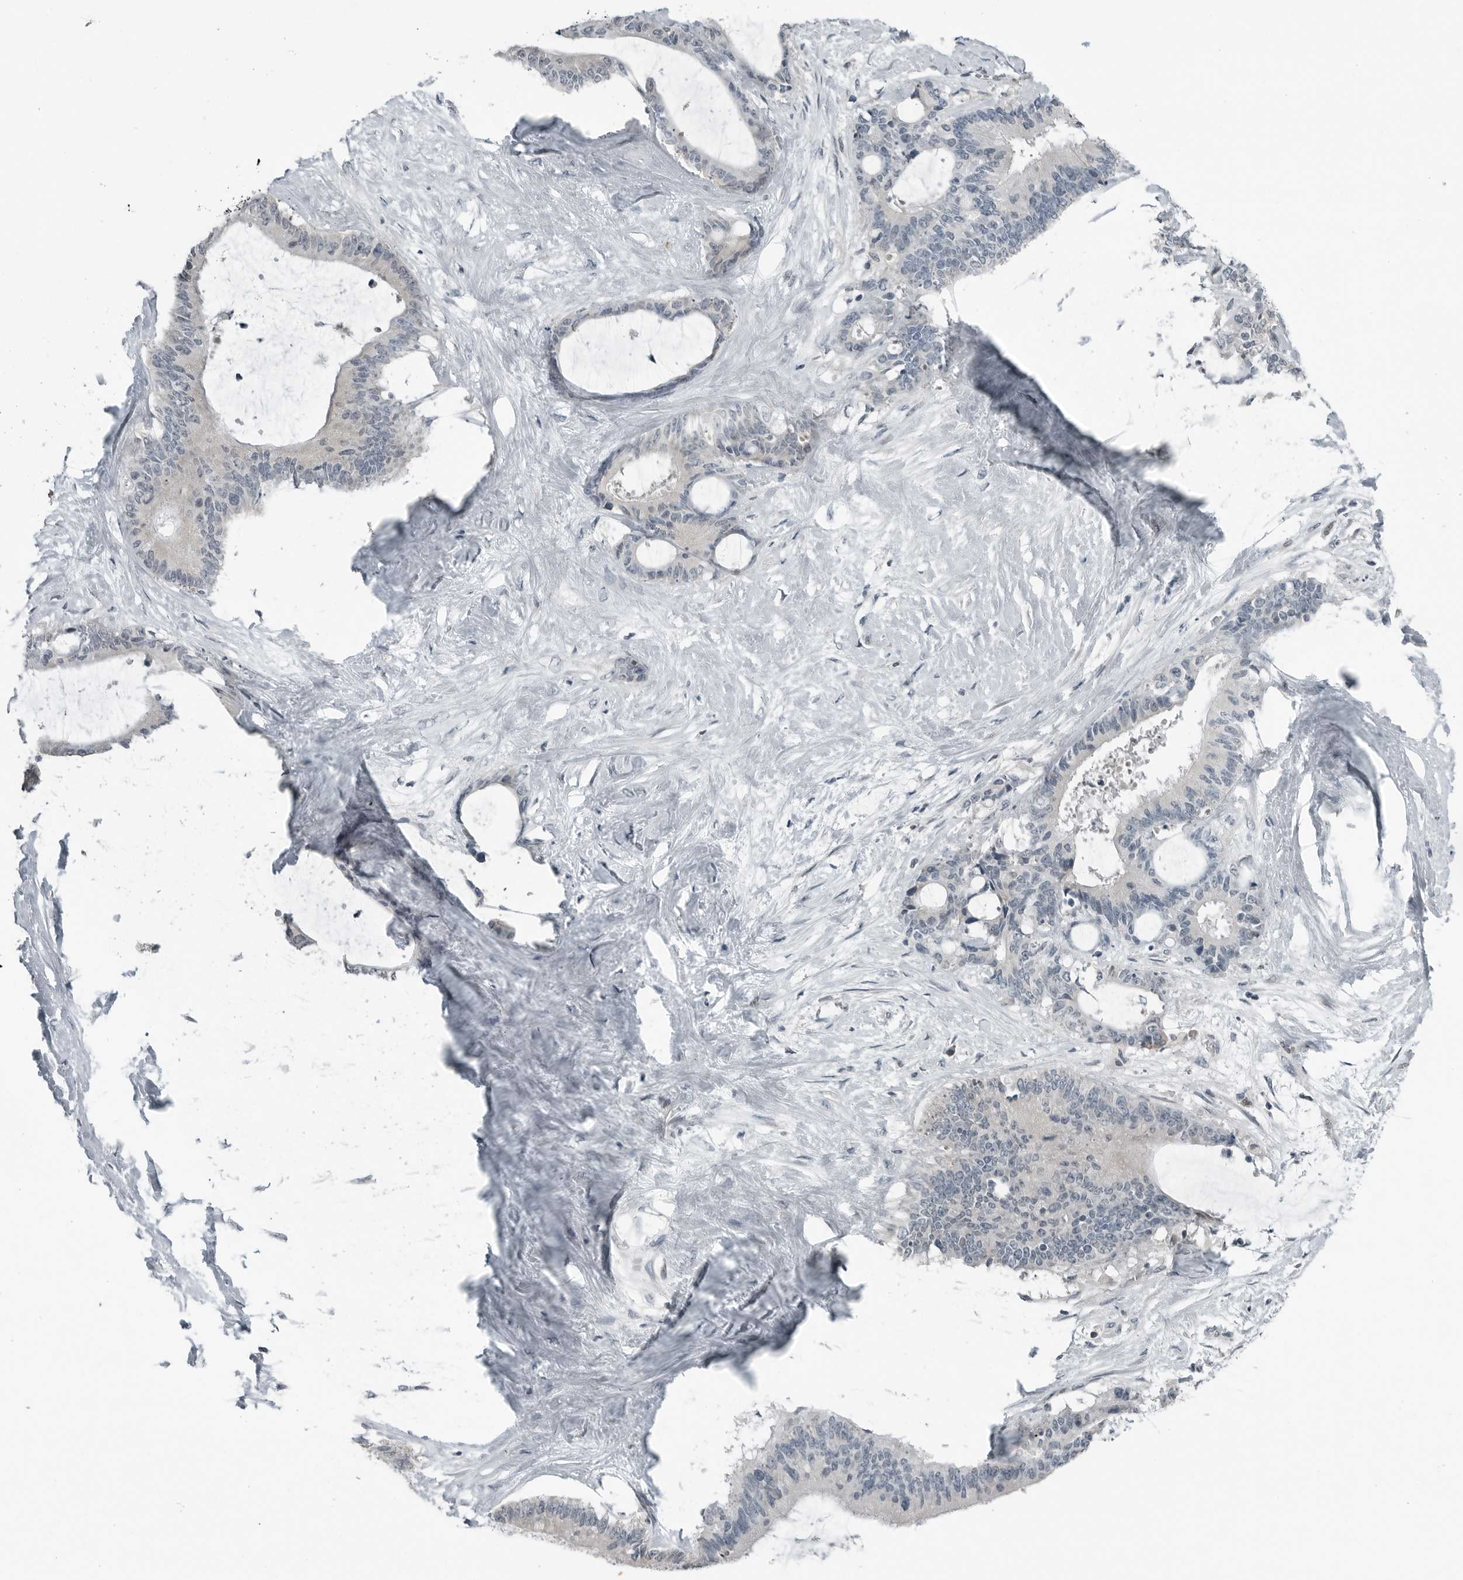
{"staining": {"intensity": "negative", "quantity": "none", "location": "none"}, "tissue": "liver cancer", "cell_type": "Tumor cells", "image_type": "cancer", "snomed": [{"axis": "morphology", "description": "Normal tissue, NOS"}, {"axis": "morphology", "description": "Cholangiocarcinoma"}, {"axis": "topography", "description": "Liver"}, {"axis": "topography", "description": "Peripheral nerve tissue"}], "caption": "Cholangiocarcinoma (liver) stained for a protein using immunohistochemistry reveals no staining tumor cells.", "gene": "KYAT1", "patient": {"sex": "female", "age": 73}}